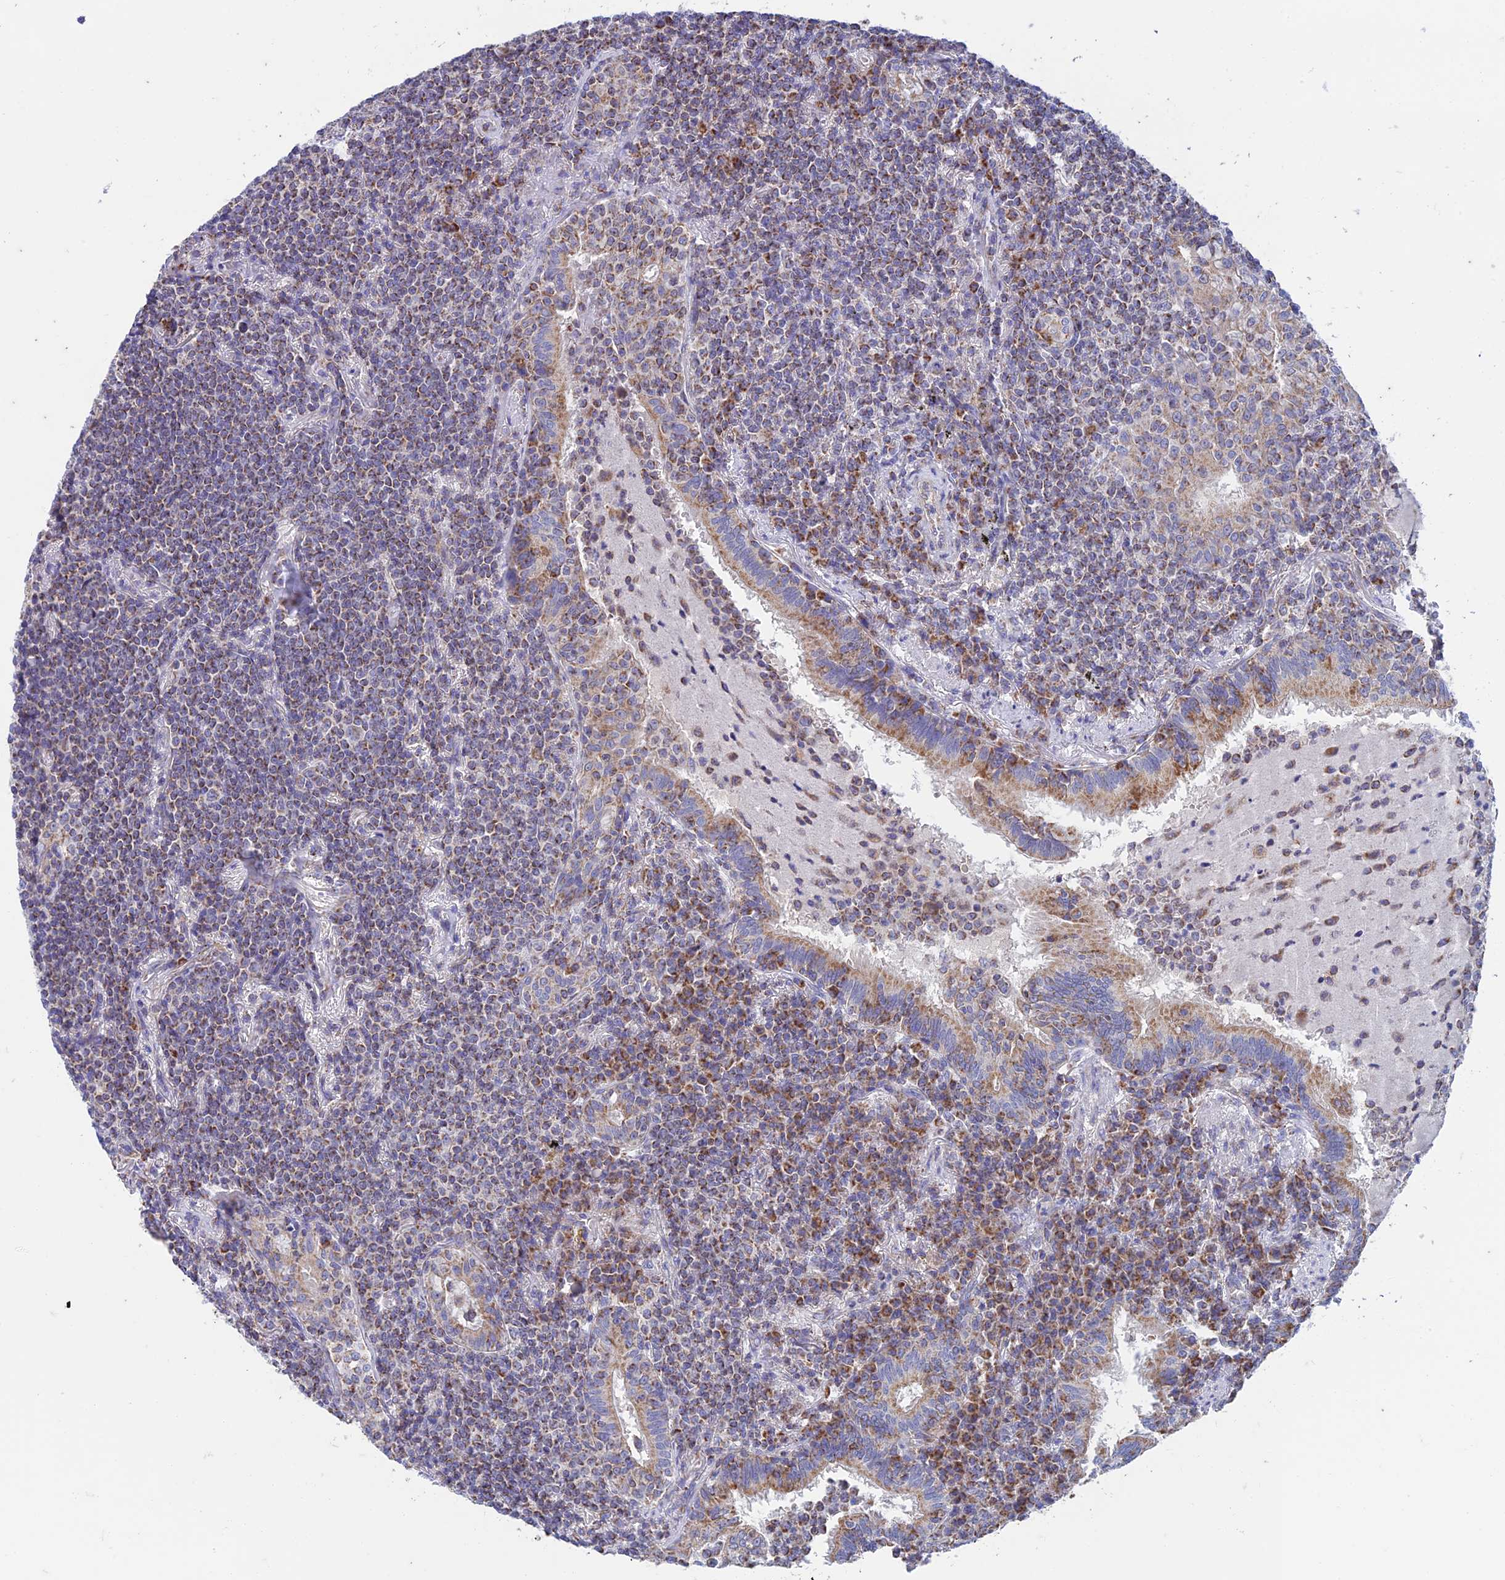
{"staining": {"intensity": "moderate", "quantity": "25%-75%", "location": "cytoplasmic/membranous"}, "tissue": "lymphoma", "cell_type": "Tumor cells", "image_type": "cancer", "snomed": [{"axis": "morphology", "description": "Malignant lymphoma, non-Hodgkin's type, Low grade"}, {"axis": "topography", "description": "Lung"}], "caption": "A medium amount of moderate cytoplasmic/membranous positivity is seen in approximately 25%-75% of tumor cells in lymphoma tissue.", "gene": "ZNF181", "patient": {"sex": "female", "age": 71}}